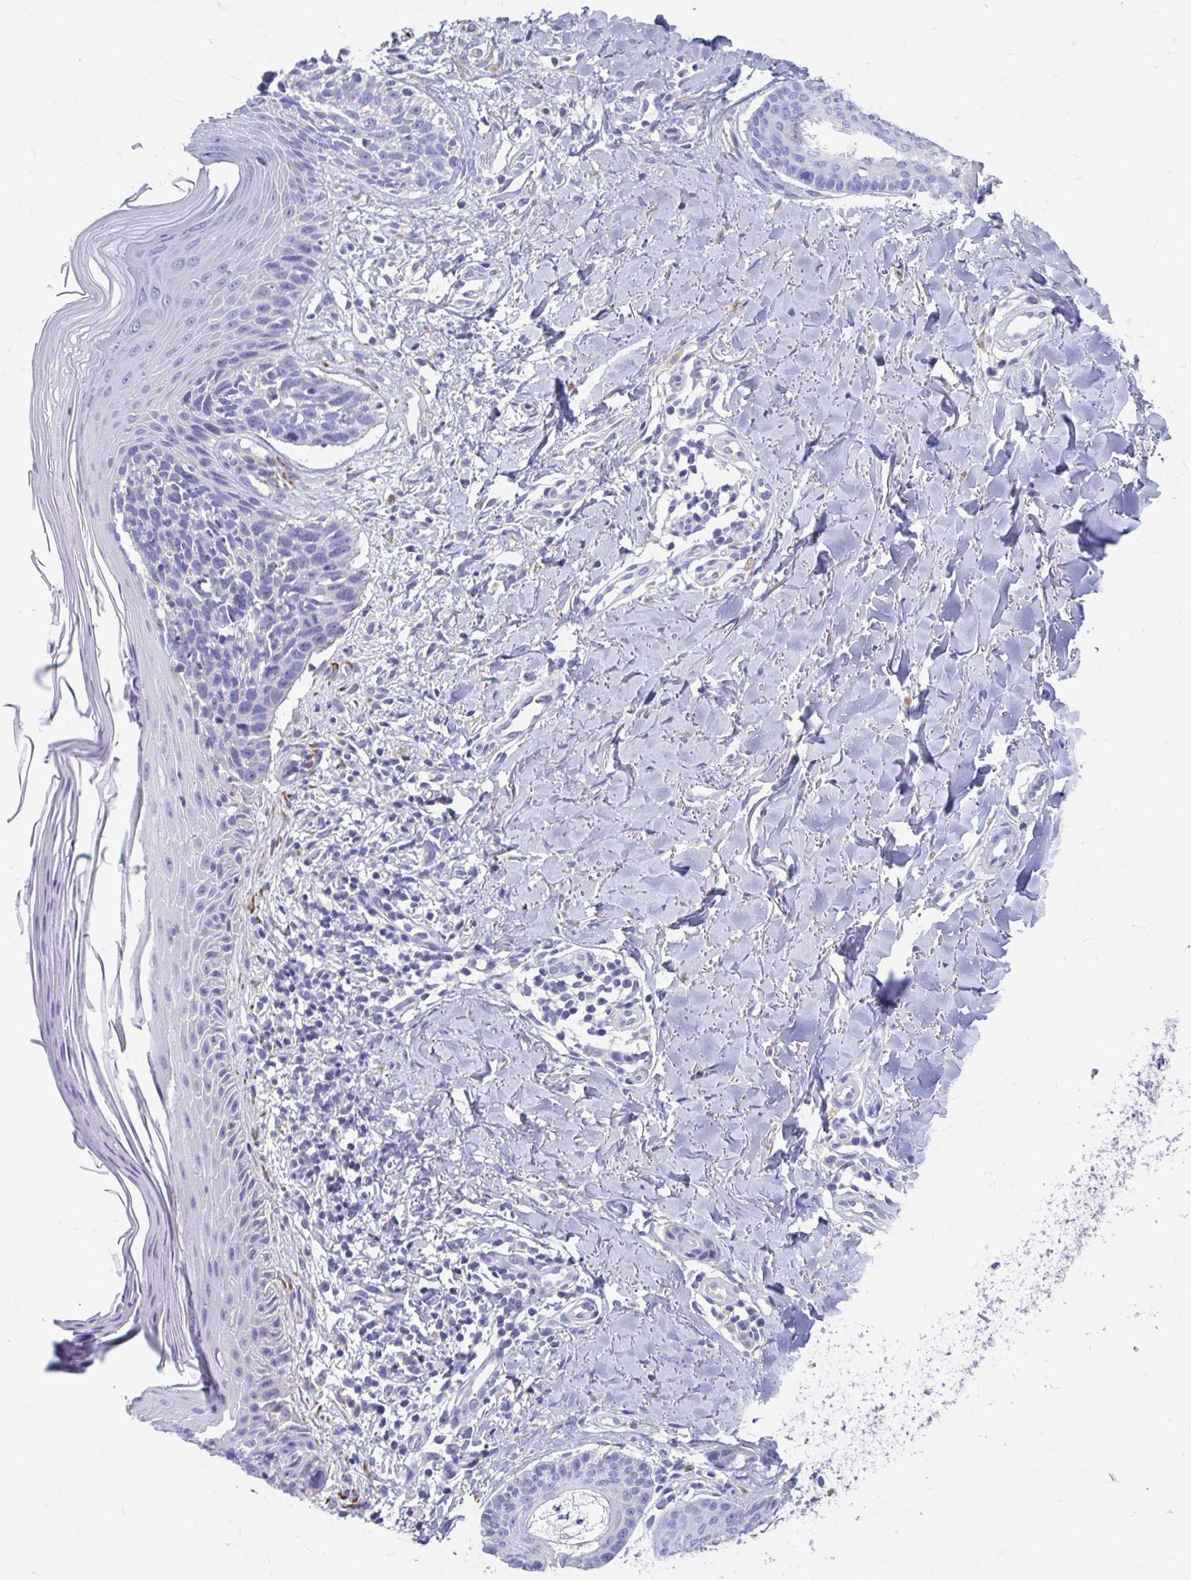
{"staining": {"intensity": "negative", "quantity": "none", "location": "none"}, "tissue": "skin cancer", "cell_type": "Tumor cells", "image_type": "cancer", "snomed": [{"axis": "morphology", "description": "Basal cell carcinoma"}, {"axis": "topography", "description": "Skin"}], "caption": "This micrograph is of basal cell carcinoma (skin) stained with IHC to label a protein in brown with the nuclei are counter-stained blue. There is no expression in tumor cells.", "gene": "LAMC3", "patient": {"sex": "female", "age": 45}}